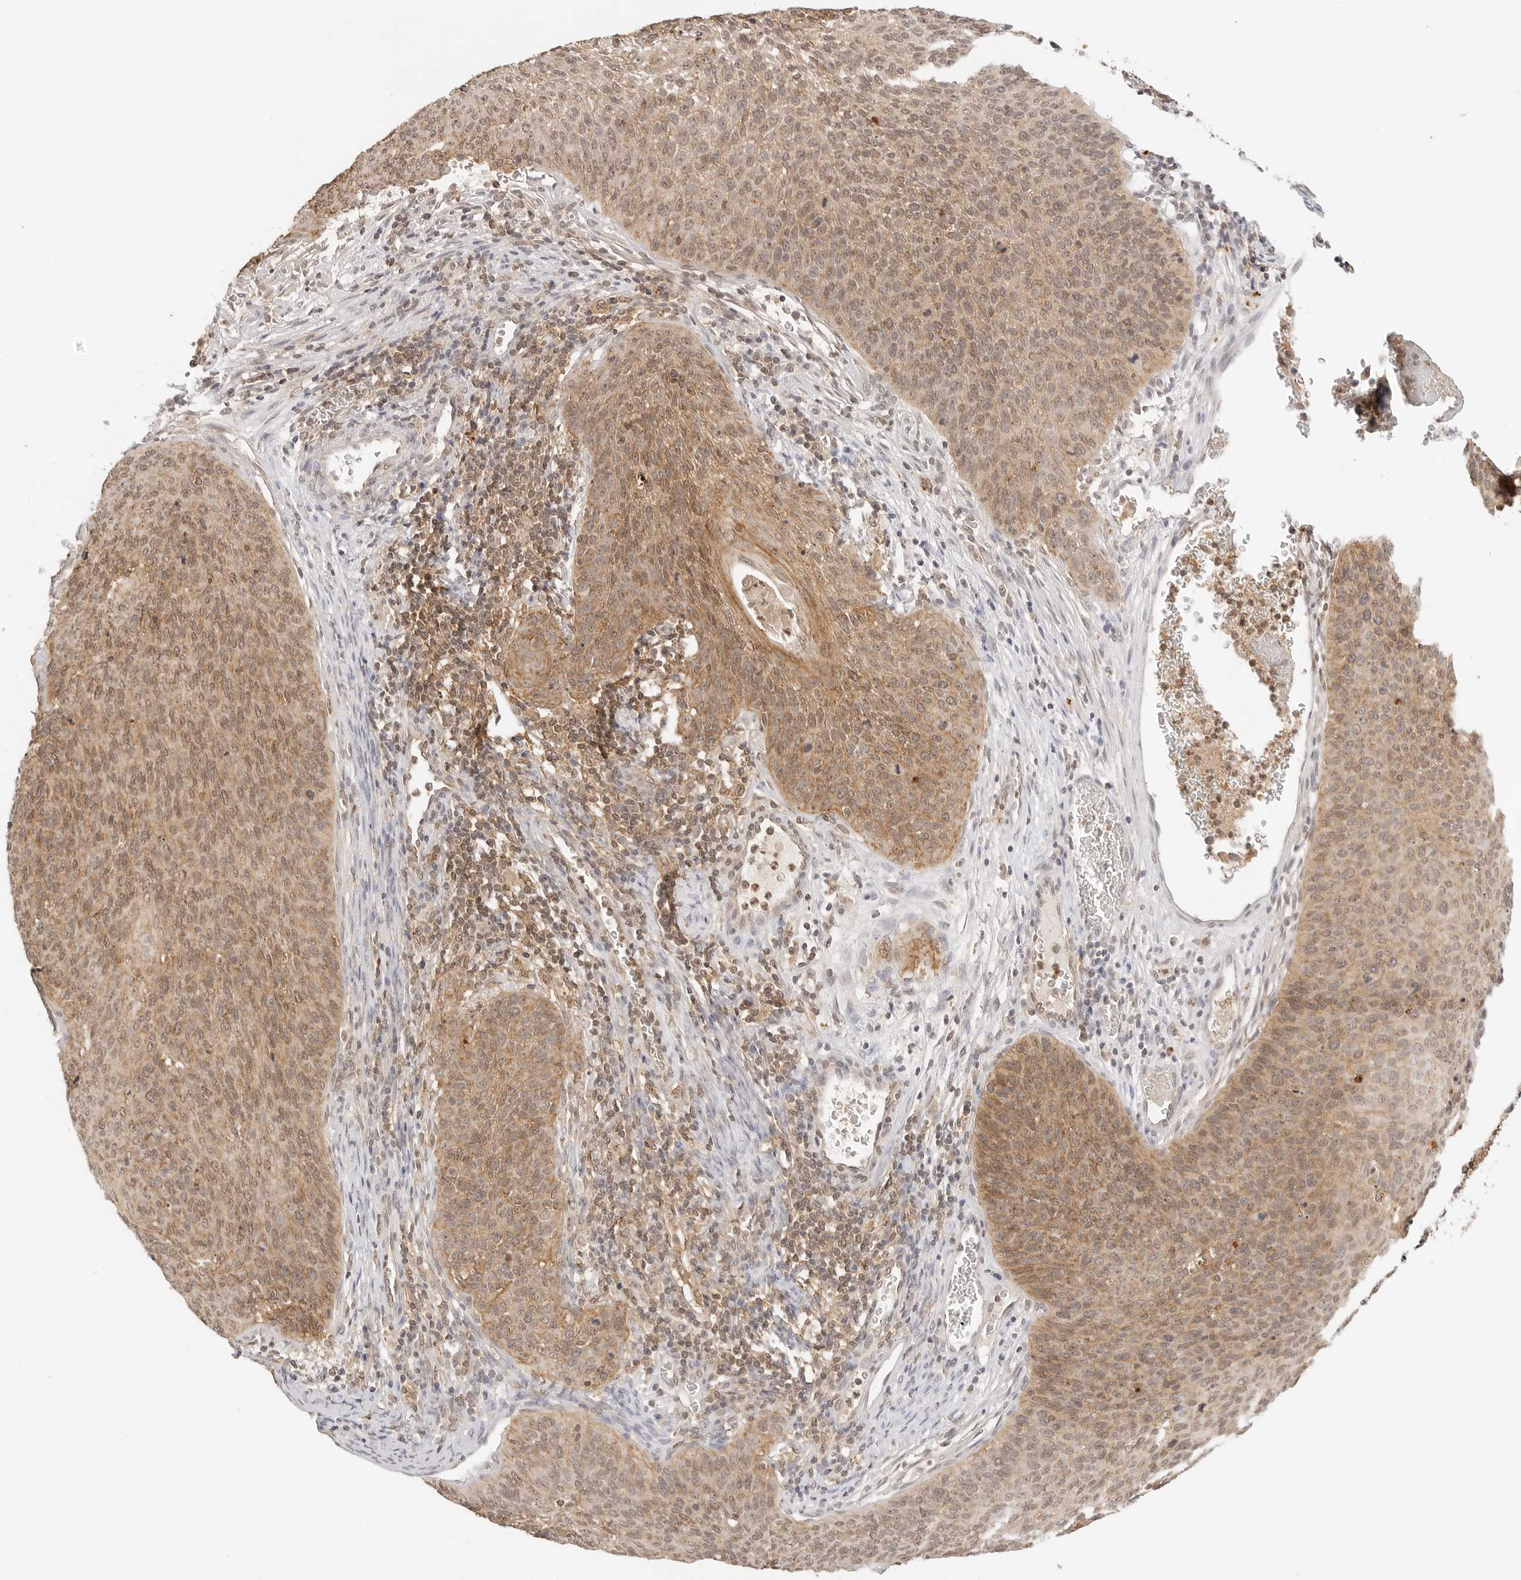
{"staining": {"intensity": "moderate", "quantity": ">75%", "location": "cytoplasmic/membranous,nuclear"}, "tissue": "cervical cancer", "cell_type": "Tumor cells", "image_type": "cancer", "snomed": [{"axis": "morphology", "description": "Squamous cell carcinoma, NOS"}, {"axis": "topography", "description": "Cervix"}], "caption": "DAB immunohistochemical staining of squamous cell carcinoma (cervical) exhibits moderate cytoplasmic/membranous and nuclear protein staining in approximately >75% of tumor cells.", "gene": "EPHA1", "patient": {"sex": "female", "age": 55}}